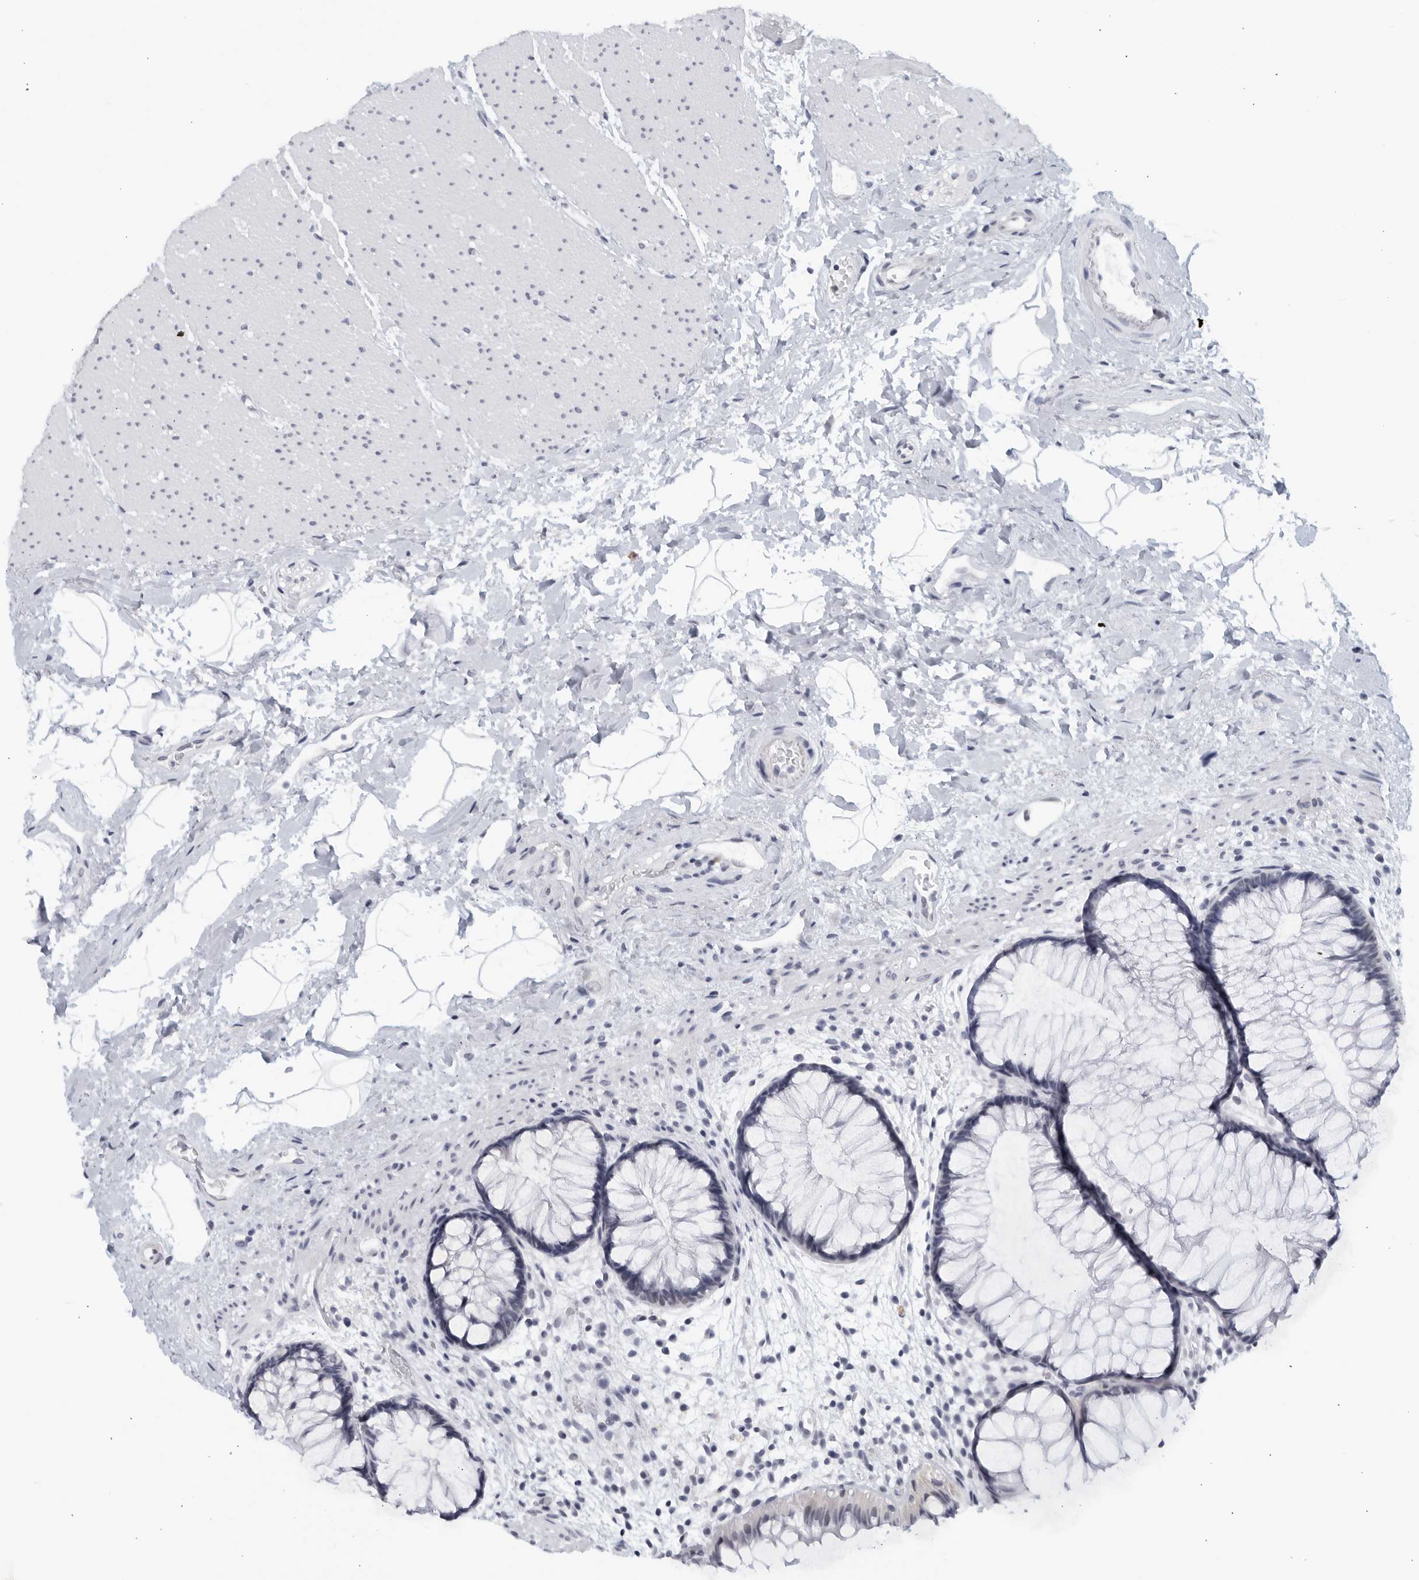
{"staining": {"intensity": "negative", "quantity": "none", "location": "none"}, "tissue": "rectum", "cell_type": "Glandular cells", "image_type": "normal", "snomed": [{"axis": "morphology", "description": "Normal tissue, NOS"}, {"axis": "topography", "description": "Rectum"}], "caption": "Rectum was stained to show a protein in brown. There is no significant staining in glandular cells.", "gene": "KLK7", "patient": {"sex": "male", "age": 51}}